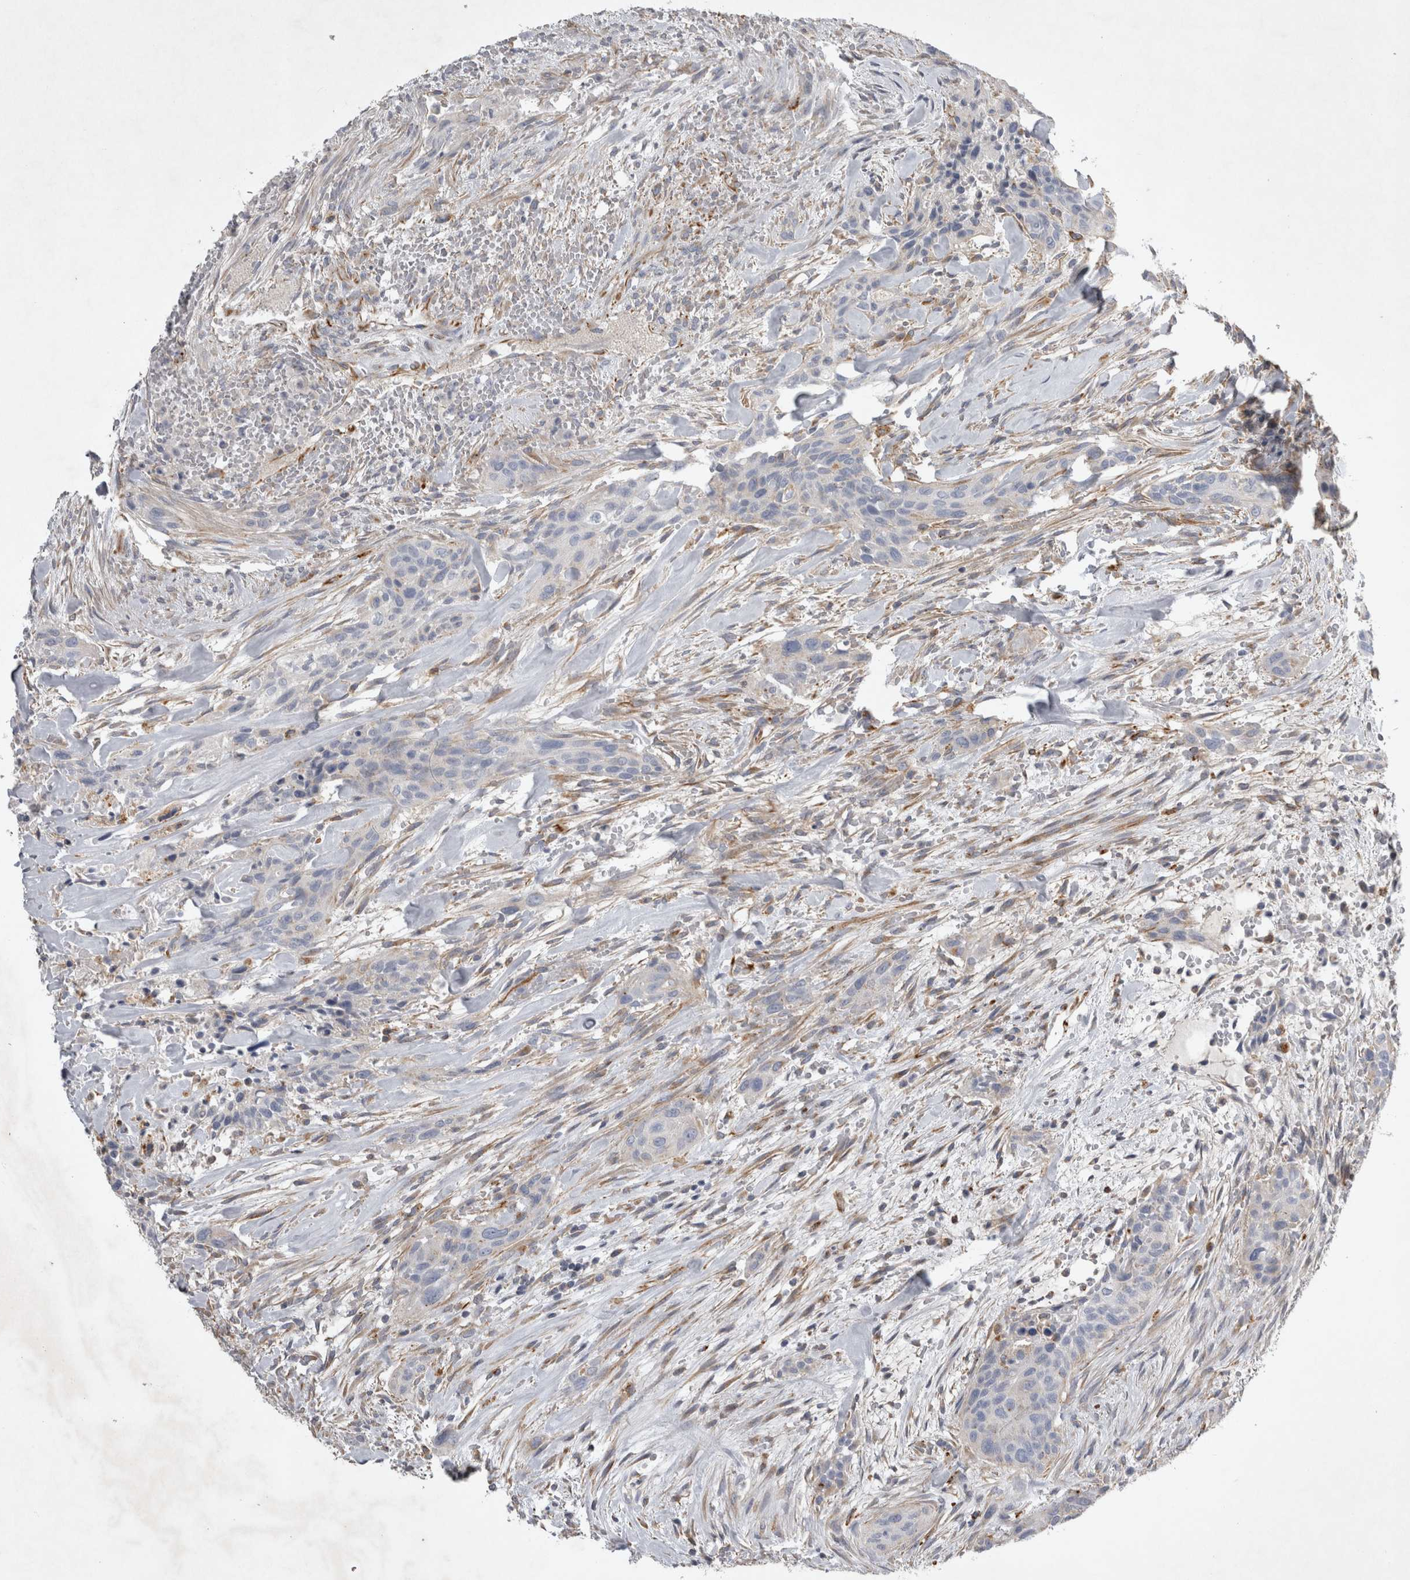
{"staining": {"intensity": "negative", "quantity": "none", "location": "none"}, "tissue": "urothelial cancer", "cell_type": "Tumor cells", "image_type": "cancer", "snomed": [{"axis": "morphology", "description": "Urothelial carcinoma, High grade"}, {"axis": "topography", "description": "Urinary bladder"}], "caption": "Human urothelial carcinoma (high-grade) stained for a protein using IHC demonstrates no positivity in tumor cells.", "gene": "STRADB", "patient": {"sex": "male", "age": 35}}